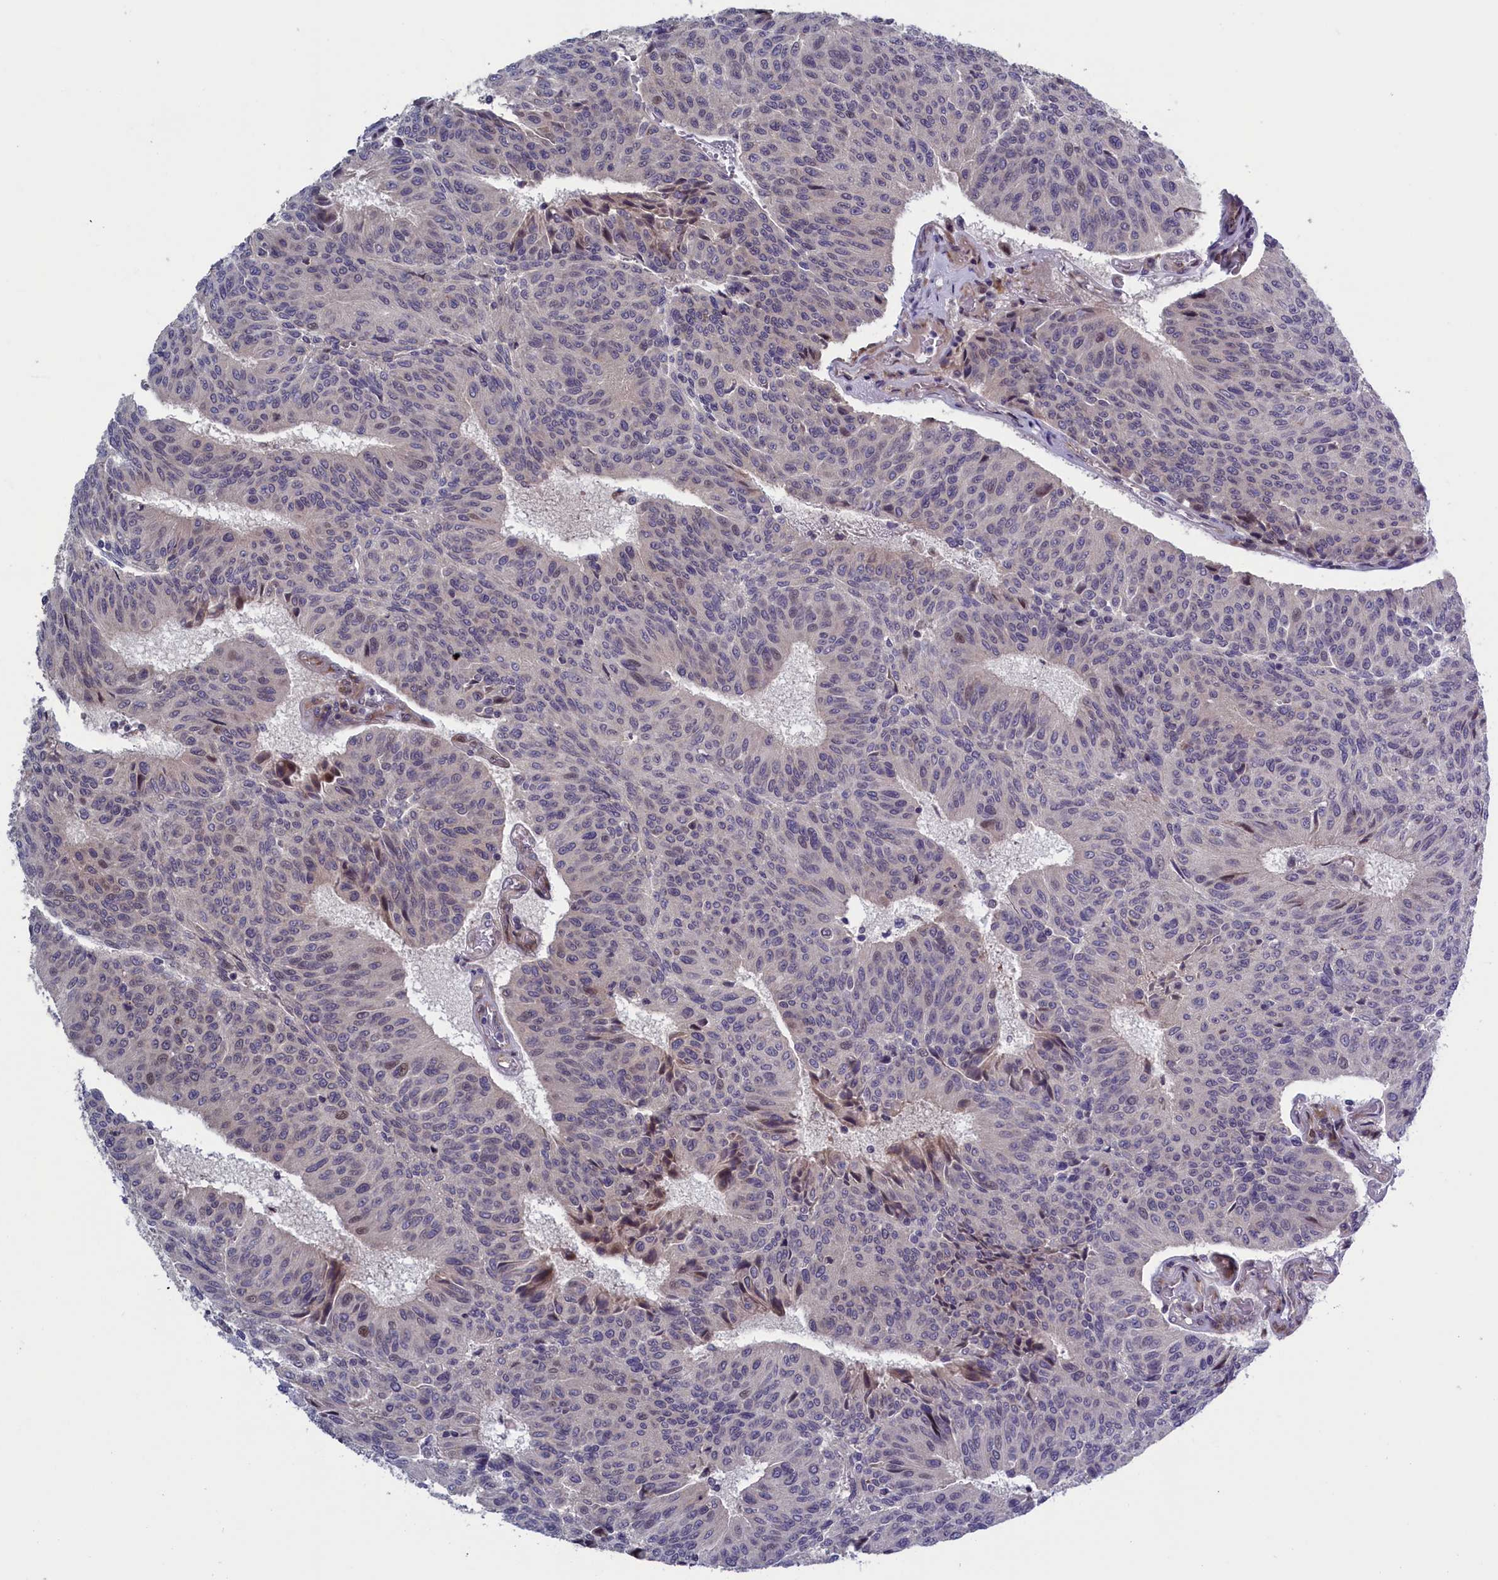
{"staining": {"intensity": "weak", "quantity": "<25%", "location": "nuclear"}, "tissue": "urothelial cancer", "cell_type": "Tumor cells", "image_type": "cancer", "snomed": [{"axis": "morphology", "description": "Urothelial carcinoma, High grade"}, {"axis": "topography", "description": "Urinary bladder"}], "caption": "DAB immunohistochemical staining of human high-grade urothelial carcinoma displays no significant staining in tumor cells.", "gene": "LSG1", "patient": {"sex": "male", "age": 66}}